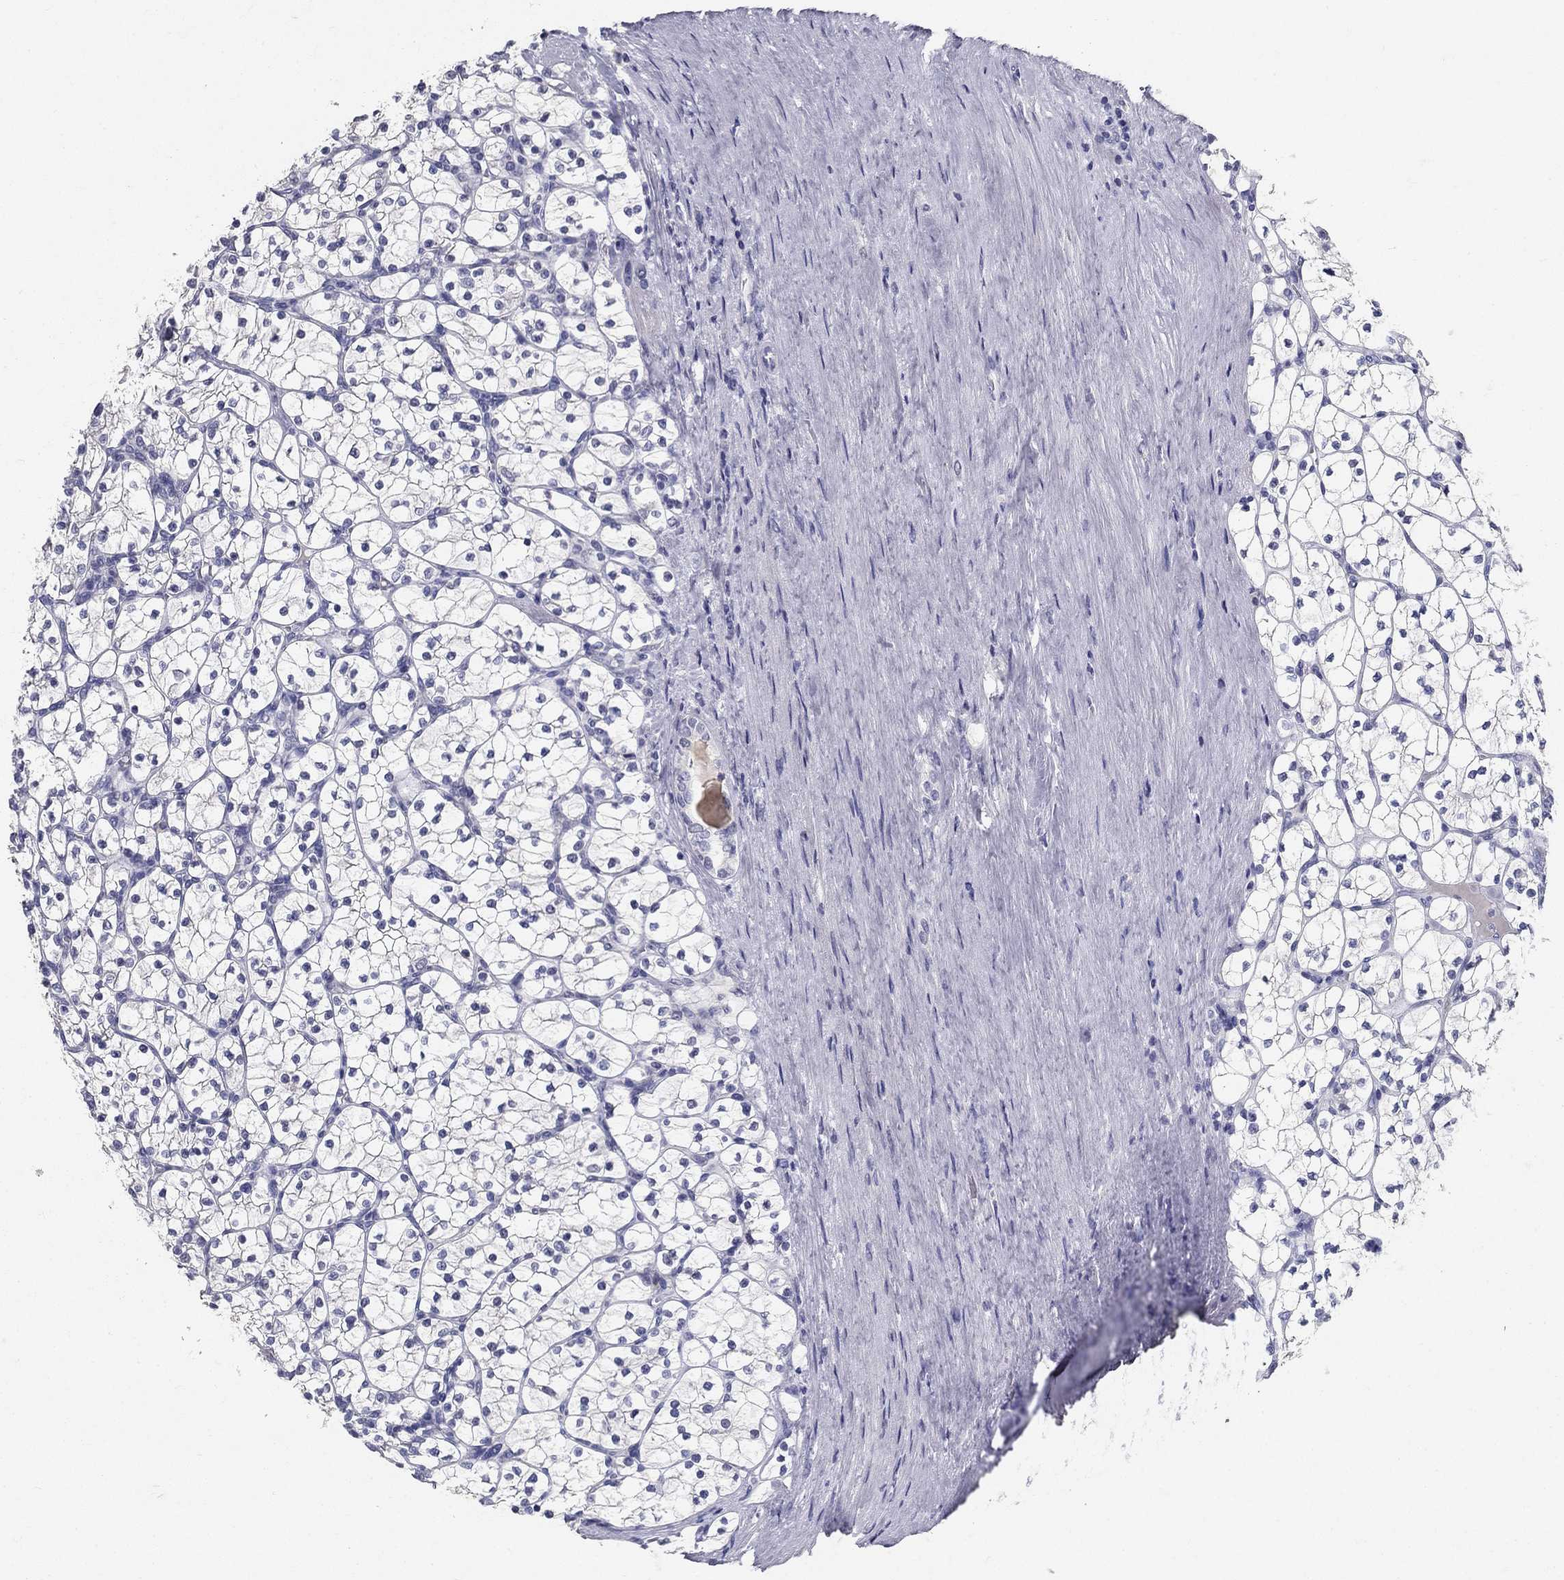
{"staining": {"intensity": "negative", "quantity": "none", "location": "none"}, "tissue": "renal cancer", "cell_type": "Tumor cells", "image_type": "cancer", "snomed": [{"axis": "morphology", "description": "Adenocarcinoma, NOS"}, {"axis": "topography", "description": "Kidney"}], "caption": "IHC histopathology image of neoplastic tissue: human renal adenocarcinoma stained with DAB (3,3'-diaminobenzidine) exhibits no significant protein positivity in tumor cells.", "gene": "POMC", "patient": {"sex": "female", "age": 89}}